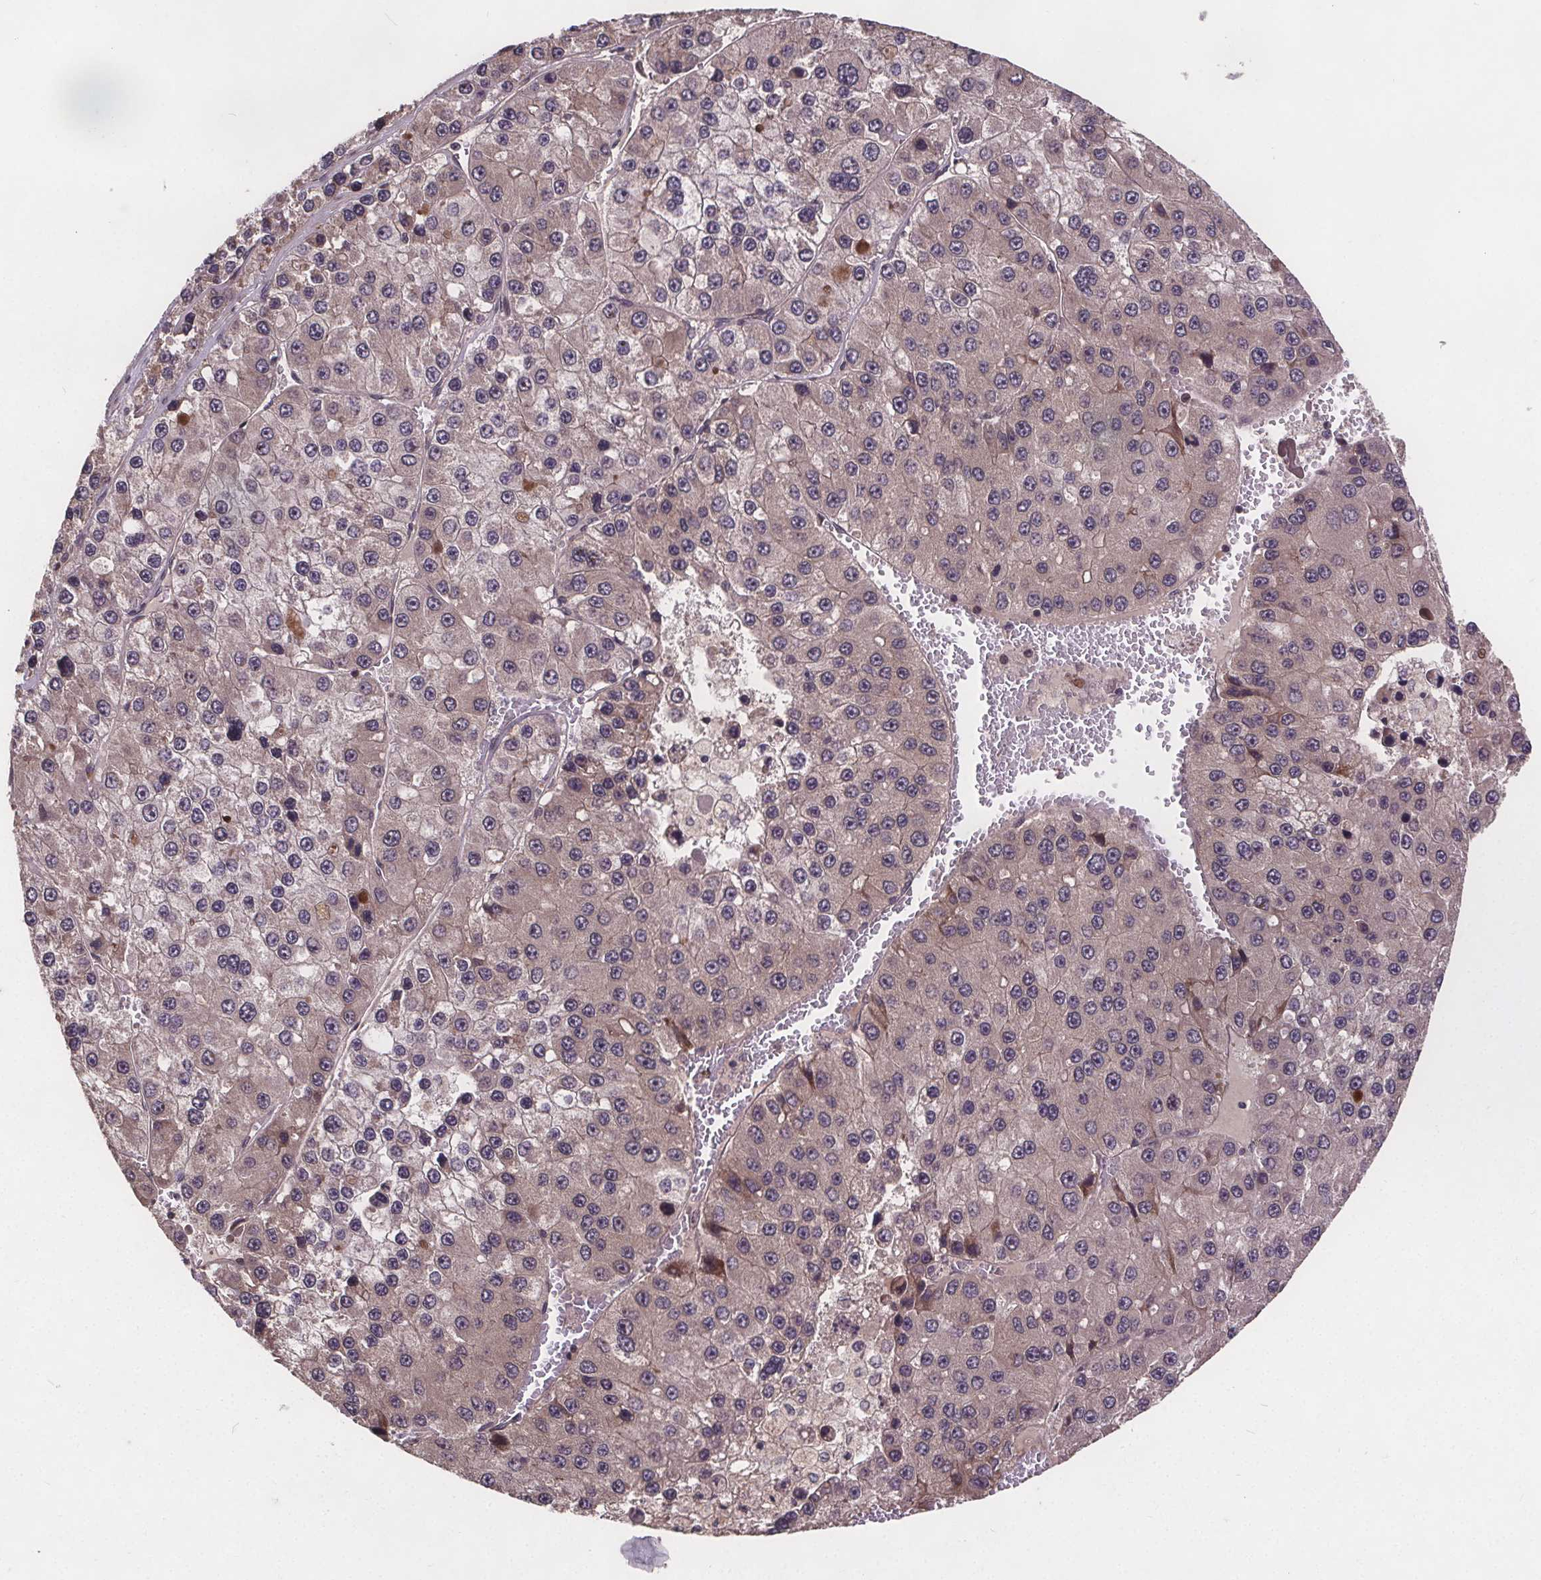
{"staining": {"intensity": "negative", "quantity": "none", "location": "none"}, "tissue": "liver cancer", "cell_type": "Tumor cells", "image_type": "cancer", "snomed": [{"axis": "morphology", "description": "Carcinoma, Hepatocellular, NOS"}, {"axis": "topography", "description": "Liver"}], "caption": "Tumor cells show no significant staining in liver hepatocellular carcinoma.", "gene": "USP9X", "patient": {"sex": "female", "age": 73}}